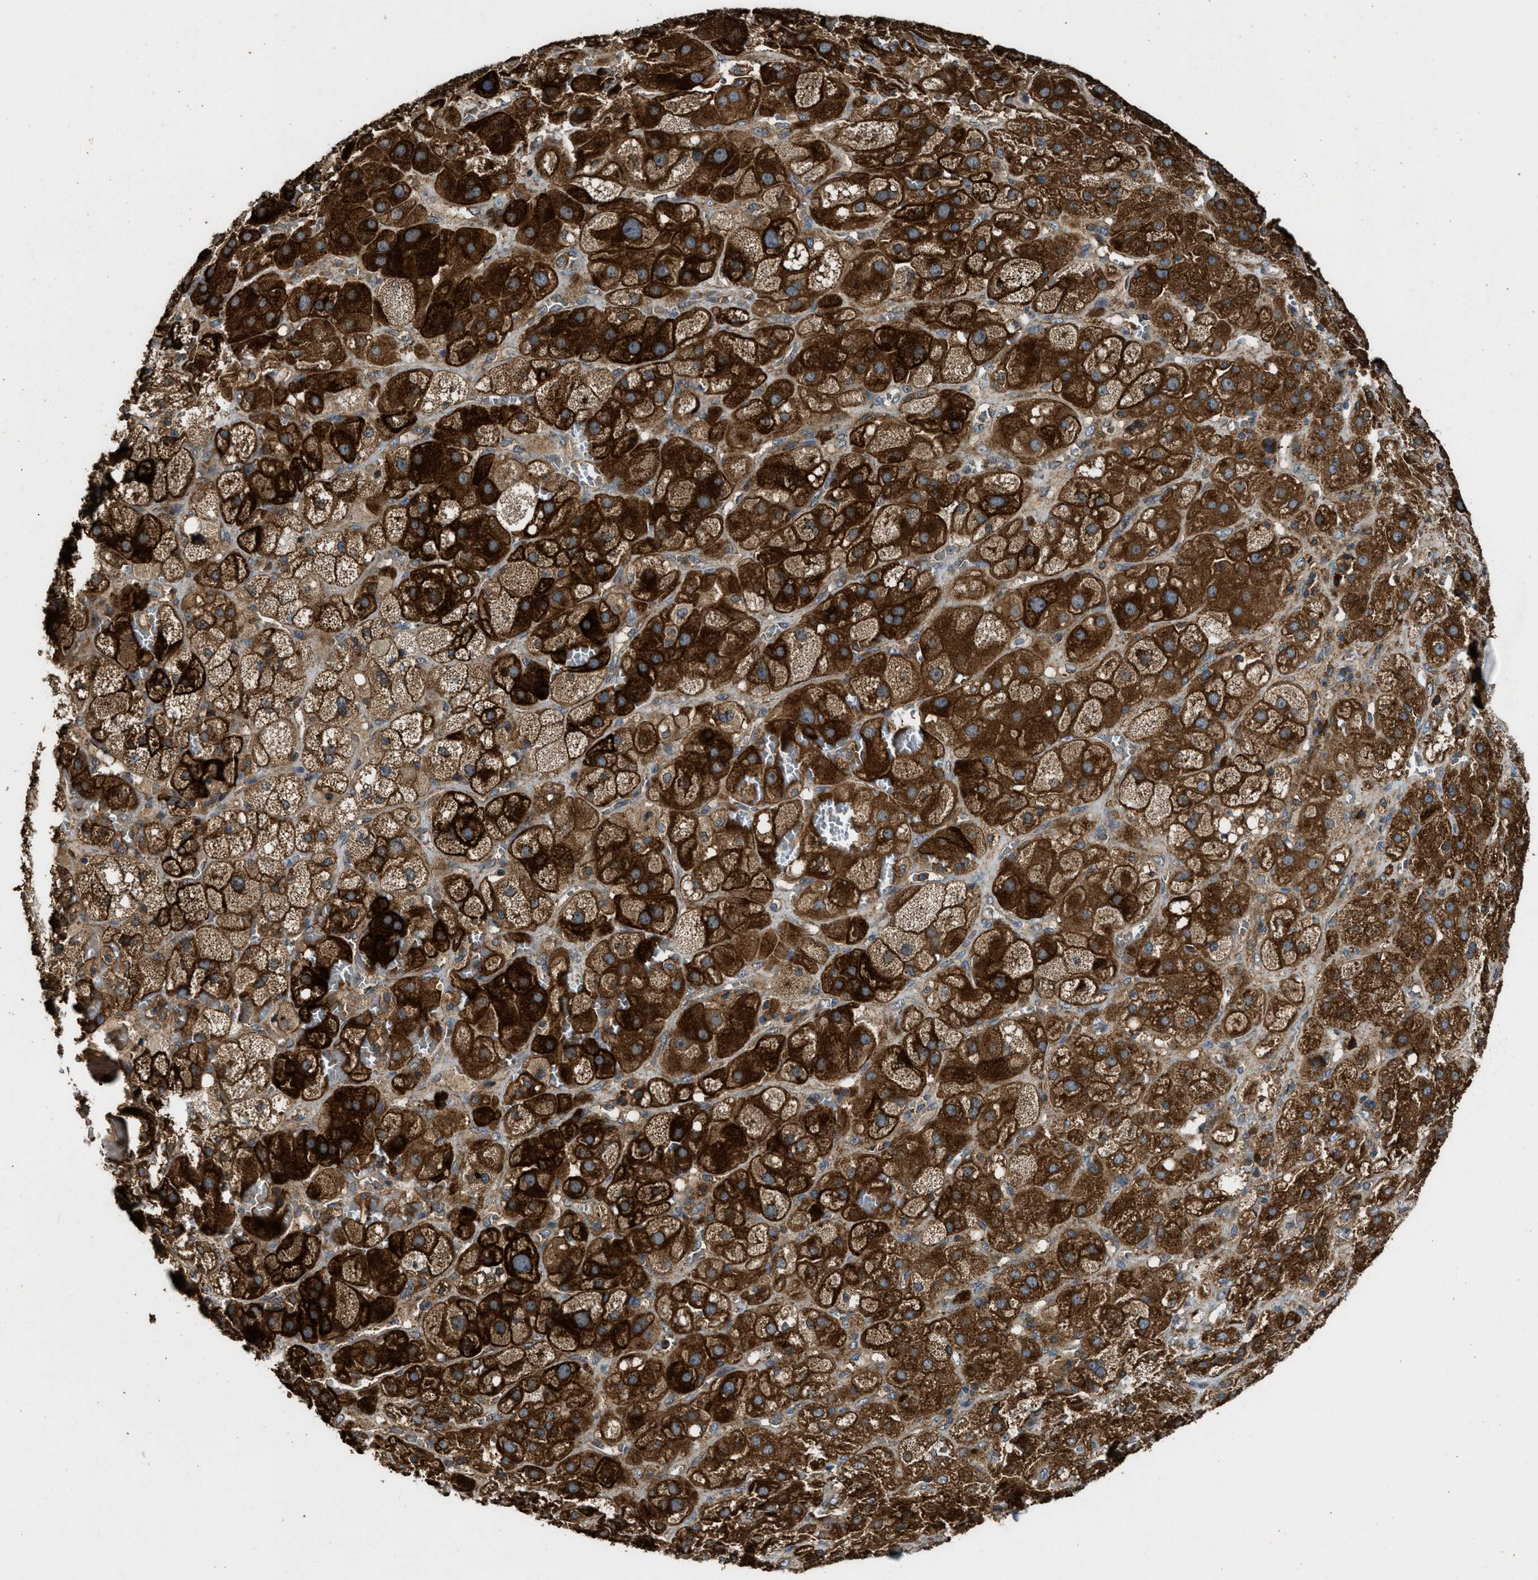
{"staining": {"intensity": "strong", "quantity": ">75%", "location": "cytoplasmic/membranous"}, "tissue": "adrenal gland", "cell_type": "Glandular cells", "image_type": "normal", "snomed": [{"axis": "morphology", "description": "Normal tissue, NOS"}, {"axis": "topography", "description": "Adrenal gland"}], "caption": "Brown immunohistochemical staining in benign human adrenal gland exhibits strong cytoplasmic/membranous expression in approximately >75% of glandular cells.", "gene": "MAP3K8", "patient": {"sex": "female", "age": 47}}